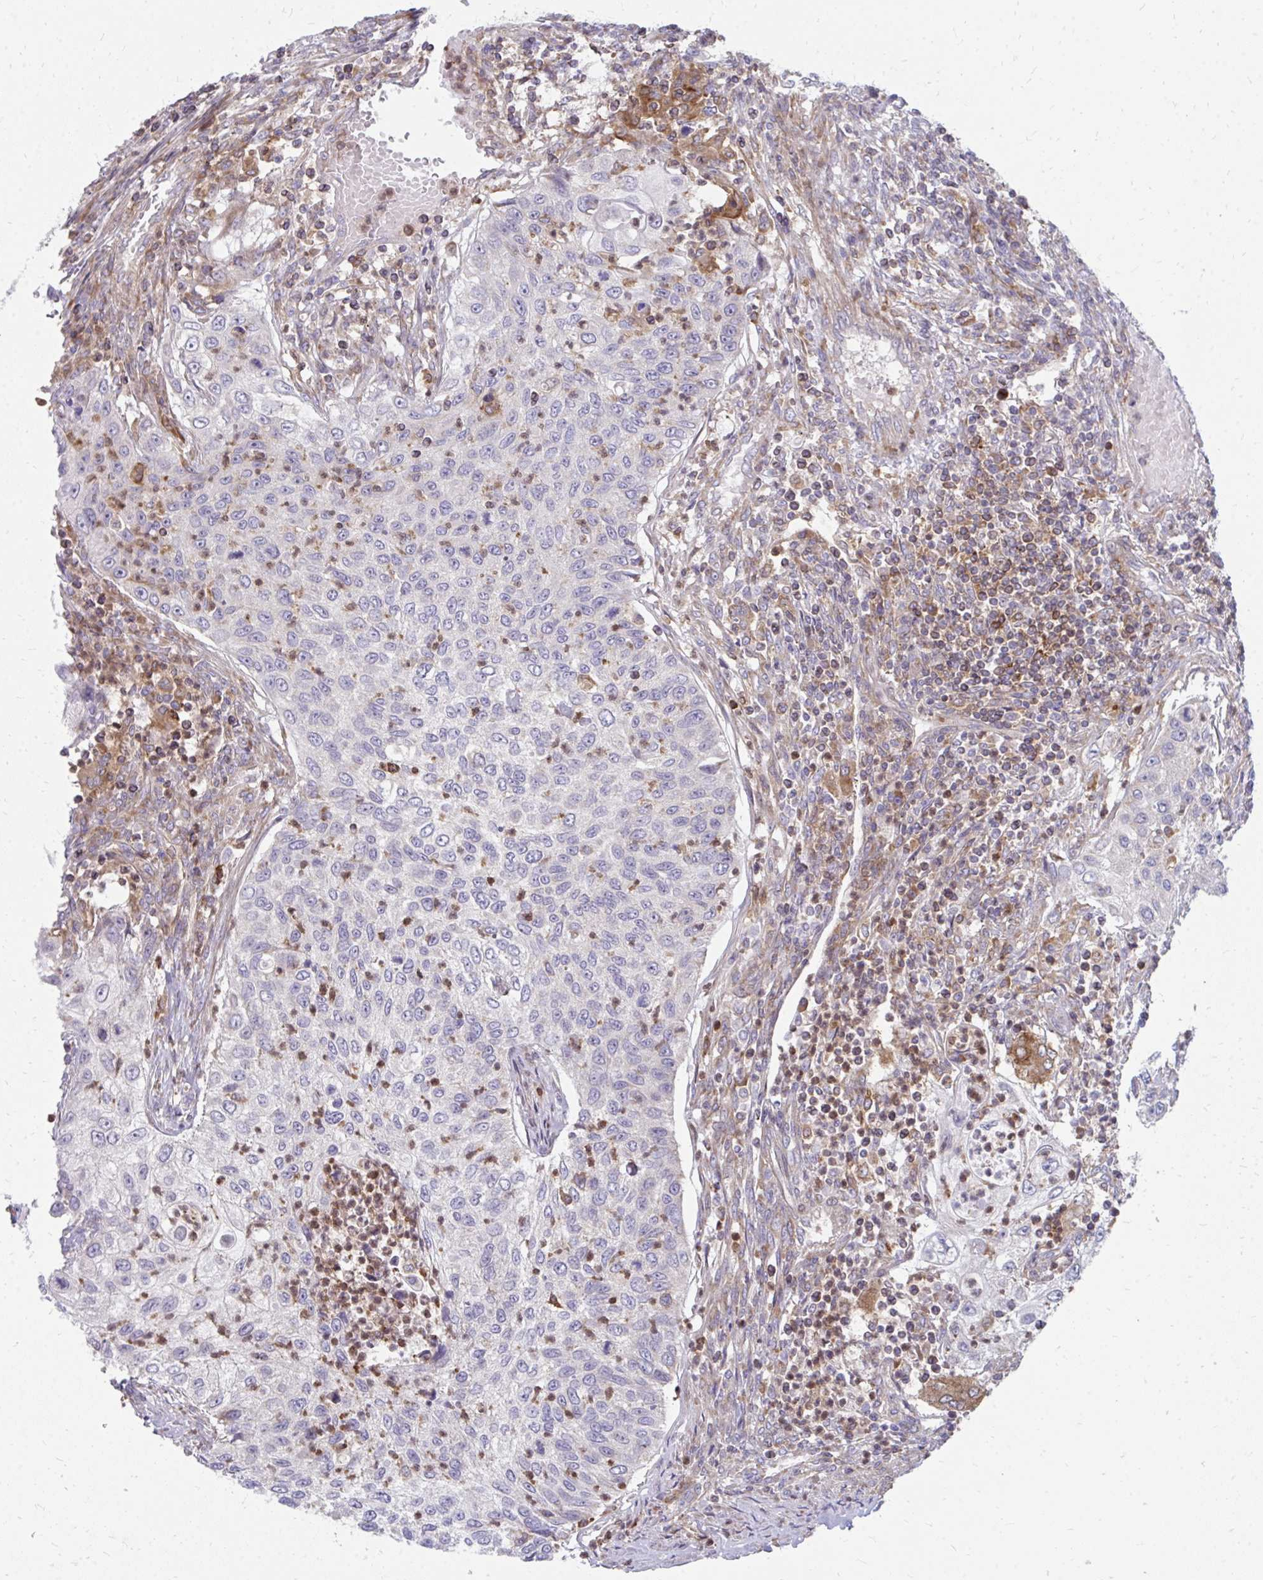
{"staining": {"intensity": "negative", "quantity": "none", "location": "none"}, "tissue": "urothelial cancer", "cell_type": "Tumor cells", "image_type": "cancer", "snomed": [{"axis": "morphology", "description": "Urothelial carcinoma, High grade"}, {"axis": "topography", "description": "Urinary bladder"}], "caption": "IHC of human urothelial cancer displays no expression in tumor cells. Brightfield microscopy of IHC stained with DAB (brown) and hematoxylin (blue), captured at high magnification.", "gene": "ASAP1", "patient": {"sex": "female", "age": 60}}